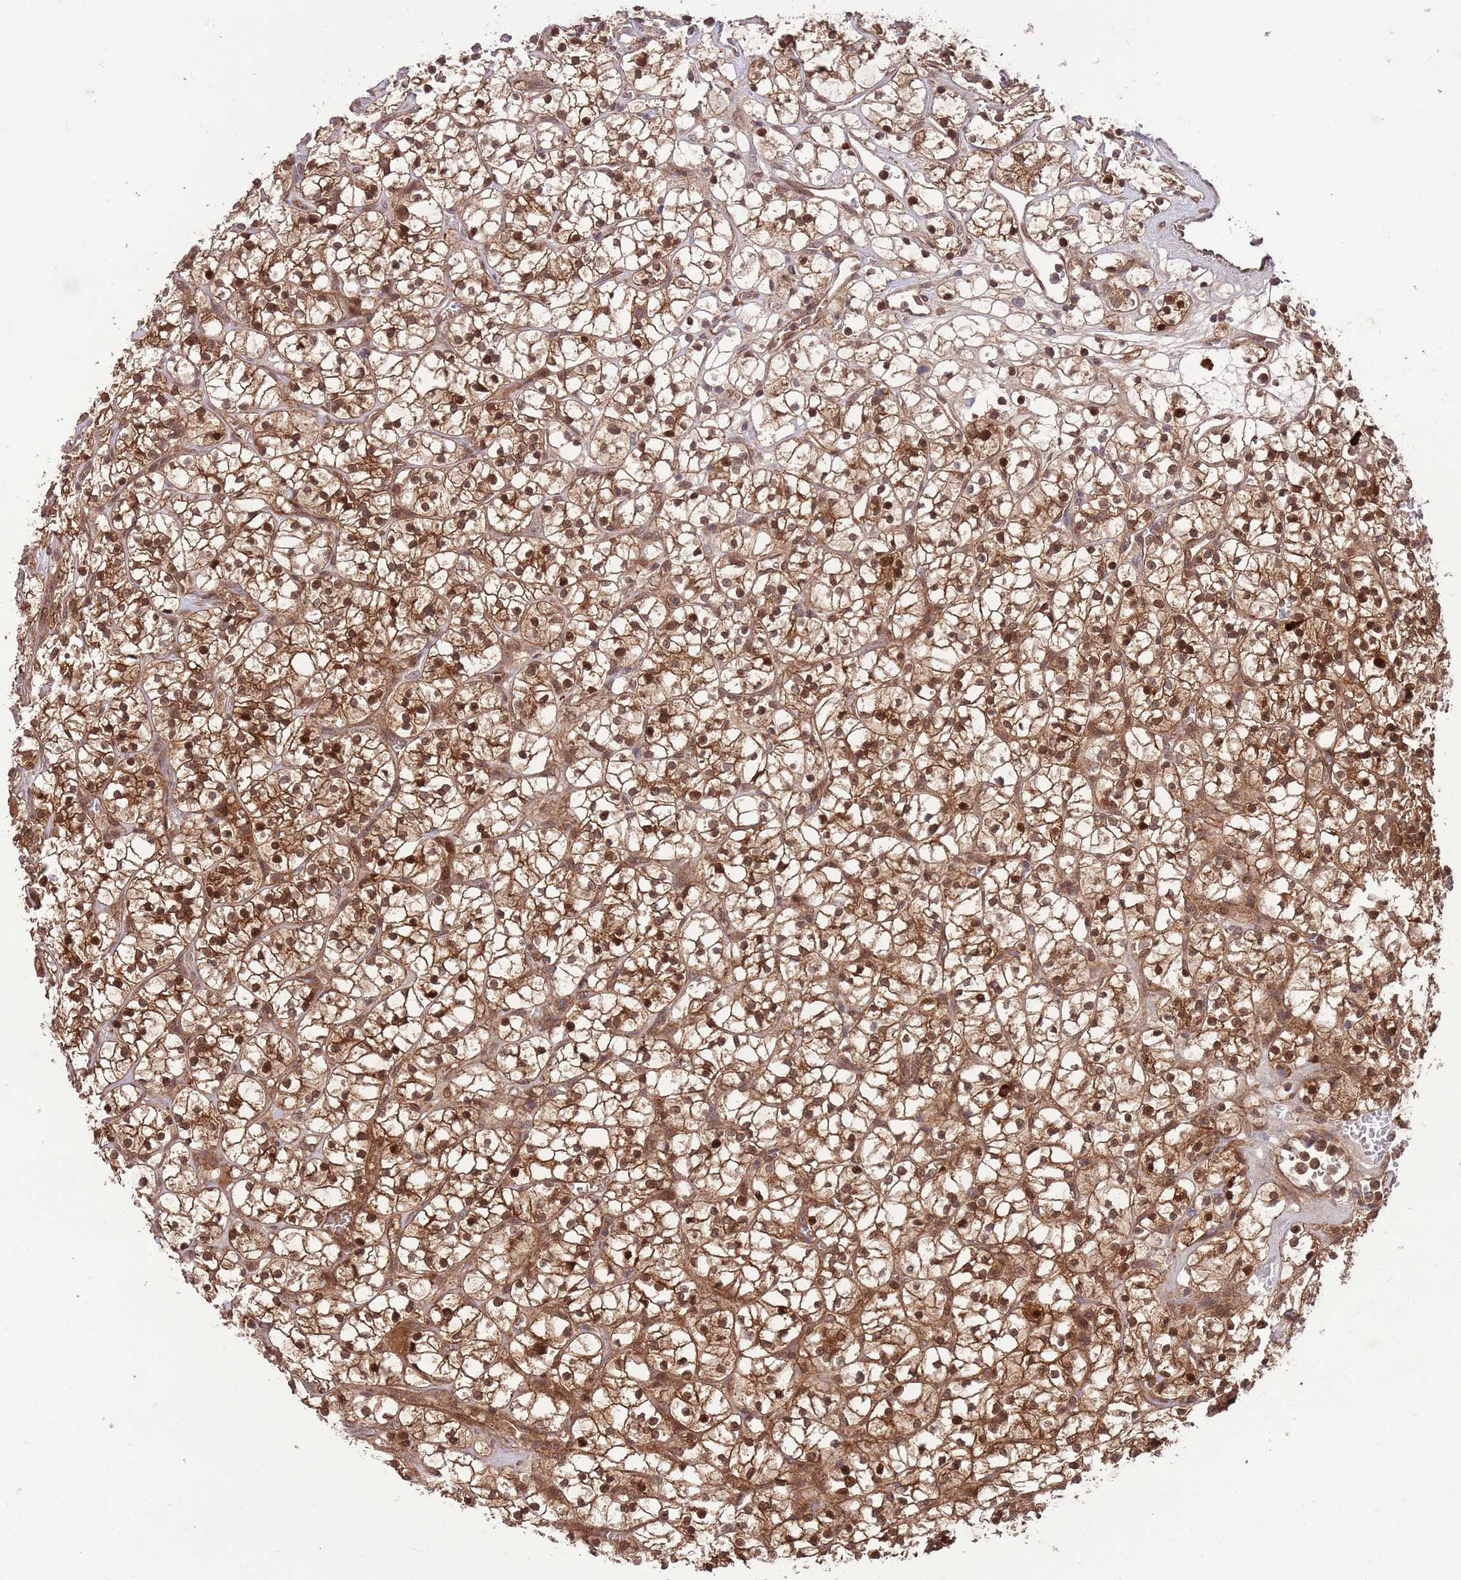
{"staining": {"intensity": "strong", "quantity": ">75%", "location": "cytoplasmic/membranous,nuclear"}, "tissue": "renal cancer", "cell_type": "Tumor cells", "image_type": "cancer", "snomed": [{"axis": "morphology", "description": "Adenocarcinoma, NOS"}, {"axis": "topography", "description": "Kidney"}], "caption": "Renal adenocarcinoma tissue displays strong cytoplasmic/membranous and nuclear staining in about >75% of tumor cells, visualized by immunohistochemistry. The protein of interest is stained brown, and the nuclei are stained in blue (DAB (3,3'-diaminobenzidine) IHC with brightfield microscopy, high magnification).", "gene": "HDHD2", "patient": {"sex": "female", "age": 64}}